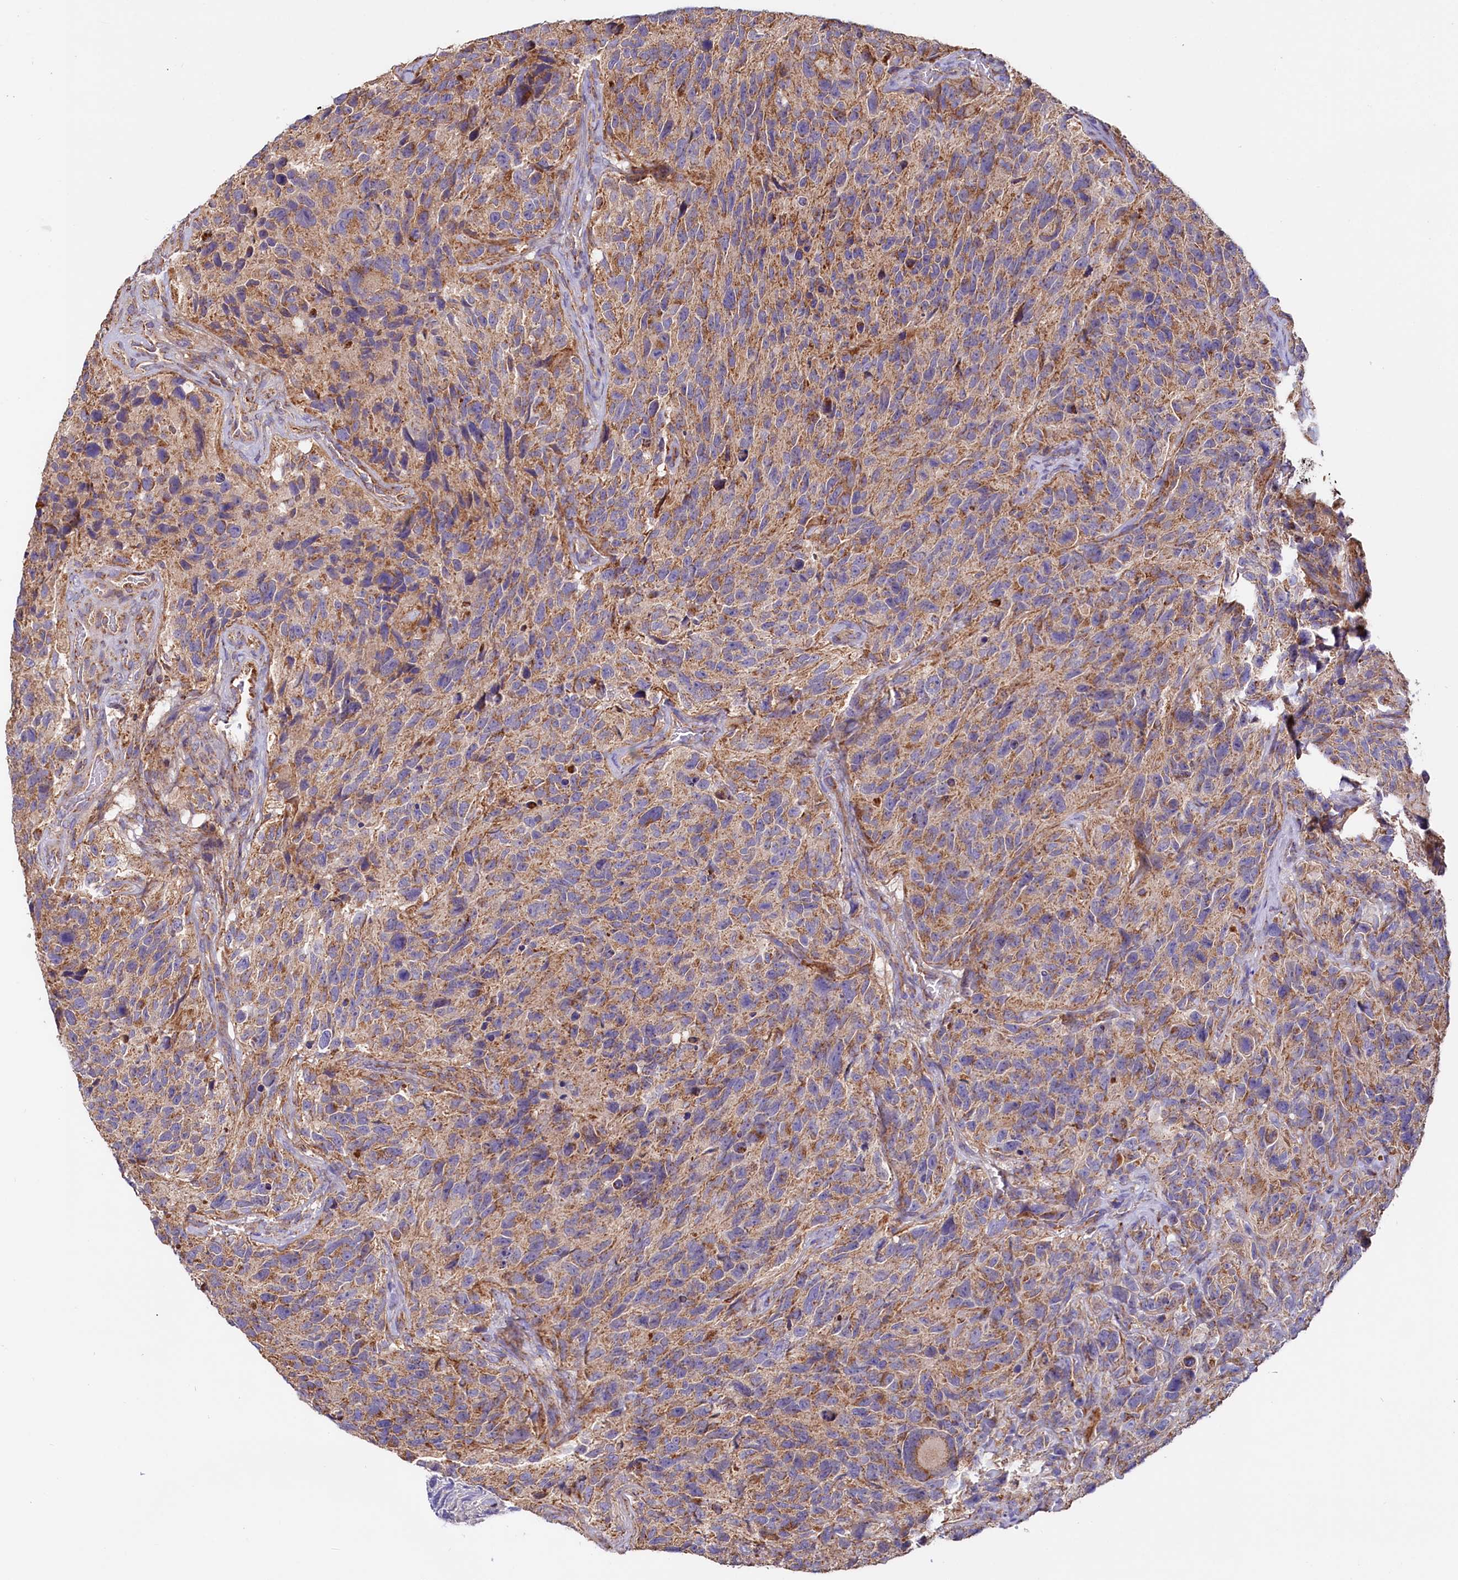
{"staining": {"intensity": "moderate", "quantity": "25%-75%", "location": "cytoplasmic/membranous"}, "tissue": "glioma", "cell_type": "Tumor cells", "image_type": "cancer", "snomed": [{"axis": "morphology", "description": "Glioma, malignant, High grade"}, {"axis": "topography", "description": "Brain"}], "caption": "IHC photomicrograph of human malignant high-grade glioma stained for a protein (brown), which displays medium levels of moderate cytoplasmic/membranous staining in about 25%-75% of tumor cells.", "gene": "NUDT15", "patient": {"sex": "male", "age": 69}}